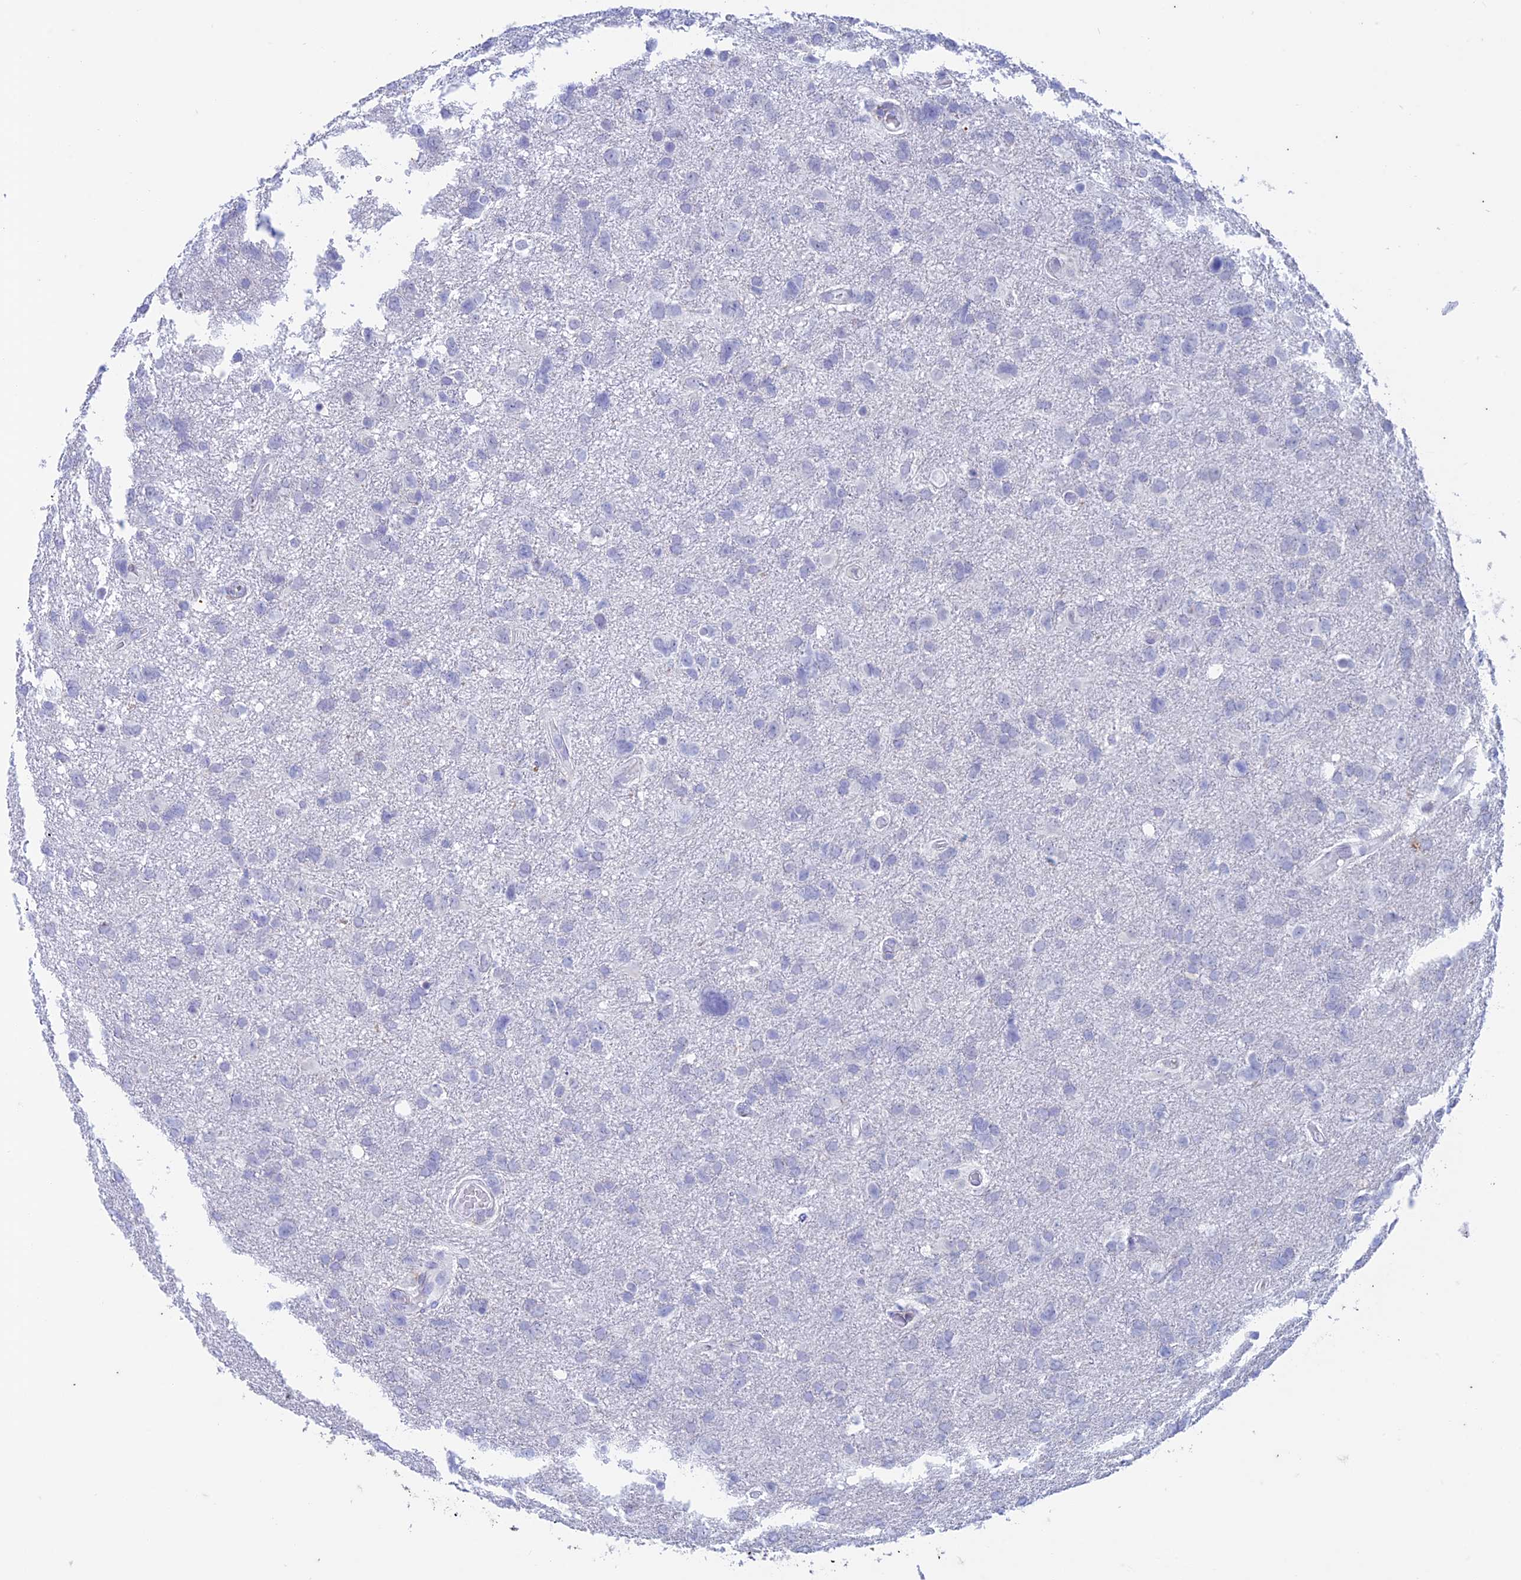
{"staining": {"intensity": "negative", "quantity": "none", "location": "none"}, "tissue": "glioma", "cell_type": "Tumor cells", "image_type": "cancer", "snomed": [{"axis": "morphology", "description": "Glioma, malignant, High grade"}, {"axis": "topography", "description": "Brain"}], "caption": "High power microscopy histopathology image of an immunohistochemistry image of glioma, revealing no significant staining in tumor cells.", "gene": "FGF7", "patient": {"sex": "male", "age": 61}}